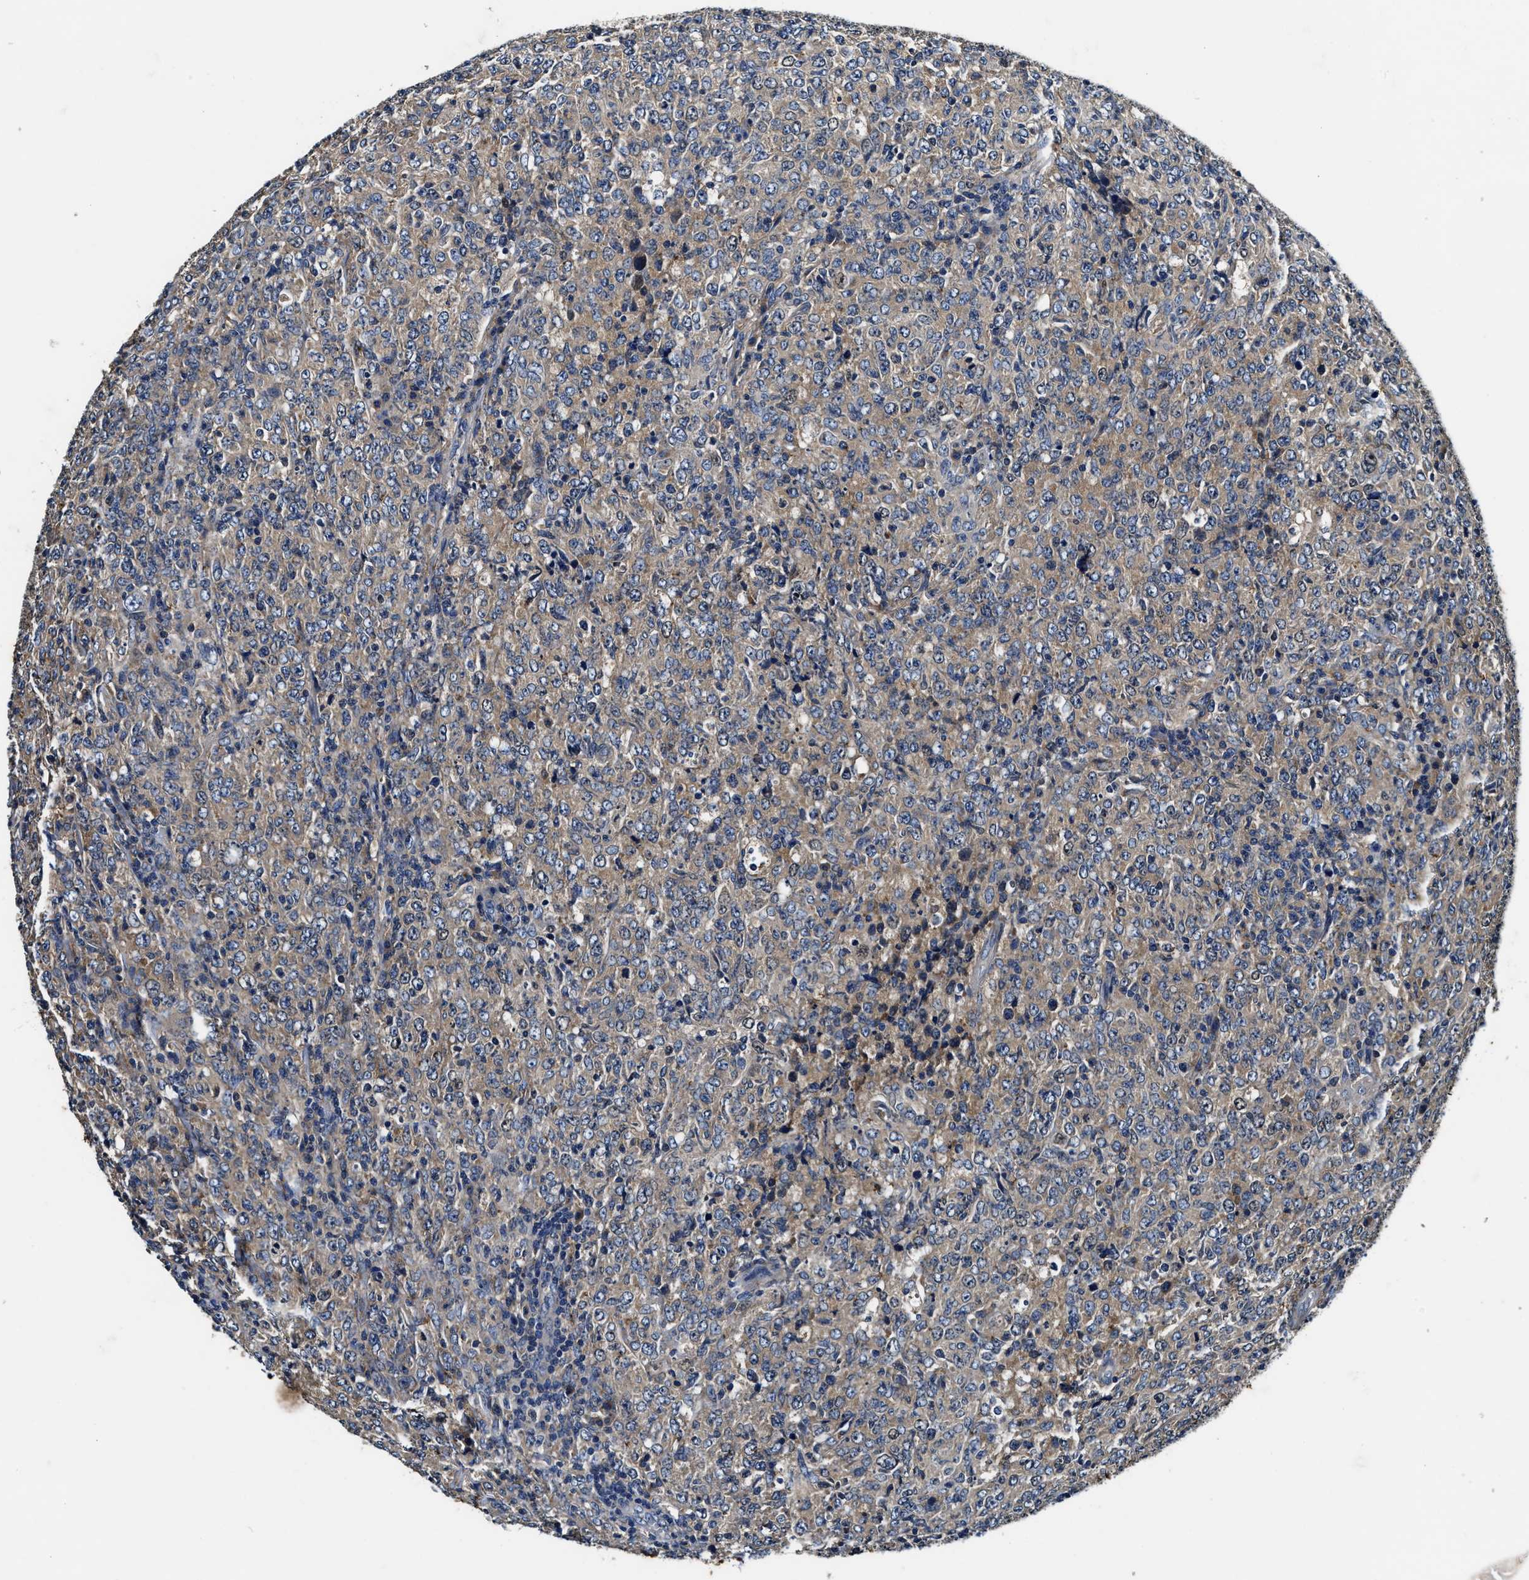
{"staining": {"intensity": "weak", "quantity": ">75%", "location": "cytoplasmic/membranous"}, "tissue": "lymphoma", "cell_type": "Tumor cells", "image_type": "cancer", "snomed": [{"axis": "morphology", "description": "Malignant lymphoma, non-Hodgkin's type, High grade"}, {"axis": "topography", "description": "Tonsil"}], "caption": "An immunohistochemistry micrograph of neoplastic tissue is shown. Protein staining in brown shows weak cytoplasmic/membranous positivity in high-grade malignant lymphoma, non-Hodgkin's type within tumor cells.", "gene": "PI4KB", "patient": {"sex": "female", "age": 36}}